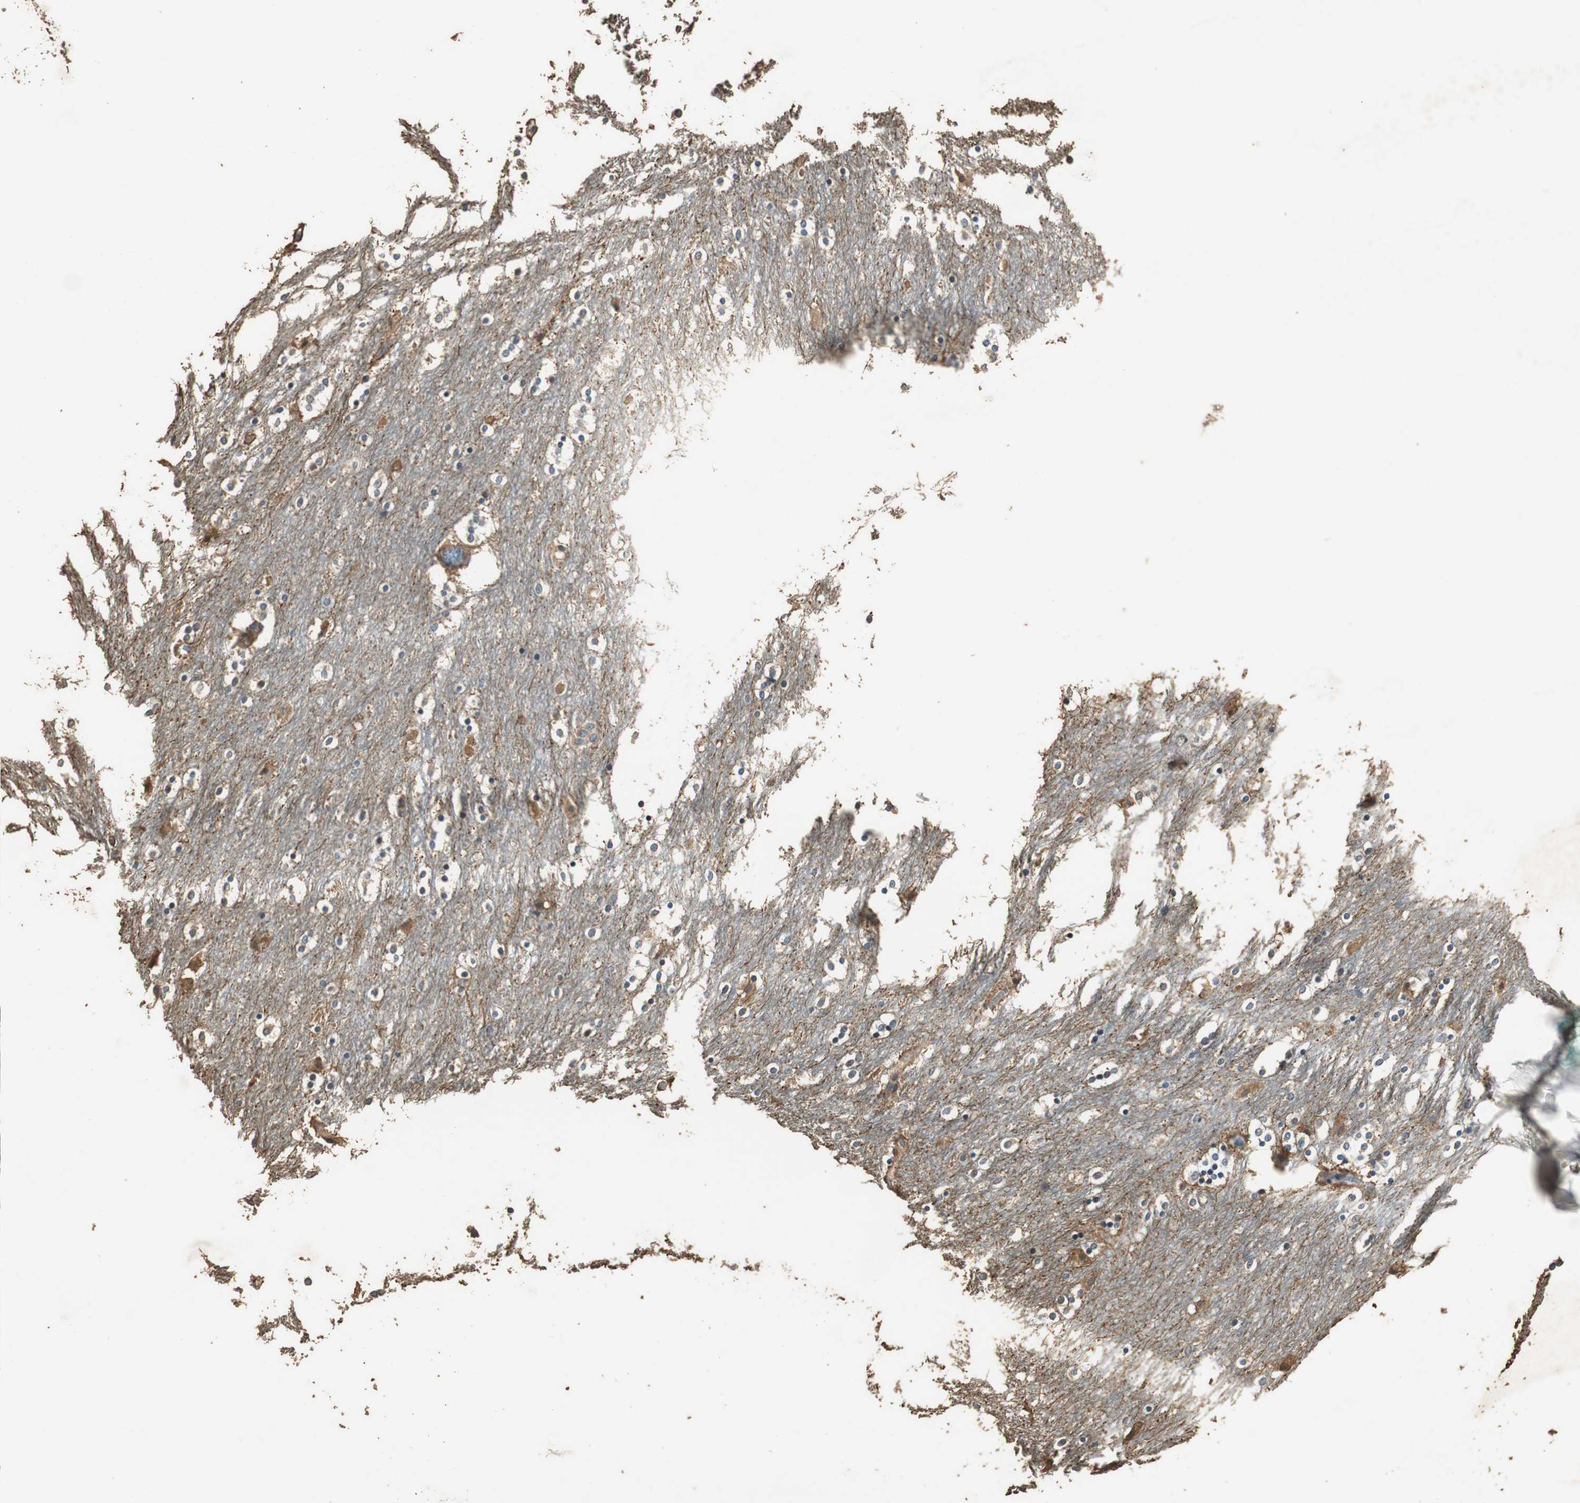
{"staining": {"intensity": "moderate", "quantity": "25%-75%", "location": "cytoplasmic/membranous,nuclear"}, "tissue": "caudate", "cell_type": "Glial cells", "image_type": "normal", "snomed": [{"axis": "morphology", "description": "Normal tissue, NOS"}, {"axis": "topography", "description": "Lateral ventricle wall"}], "caption": "The immunohistochemical stain labels moderate cytoplasmic/membranous,nuclear expression in glial cells of normal caudate.", "gene": "TMPRSS4", "patient": {"sex": "female", "age": 54}}